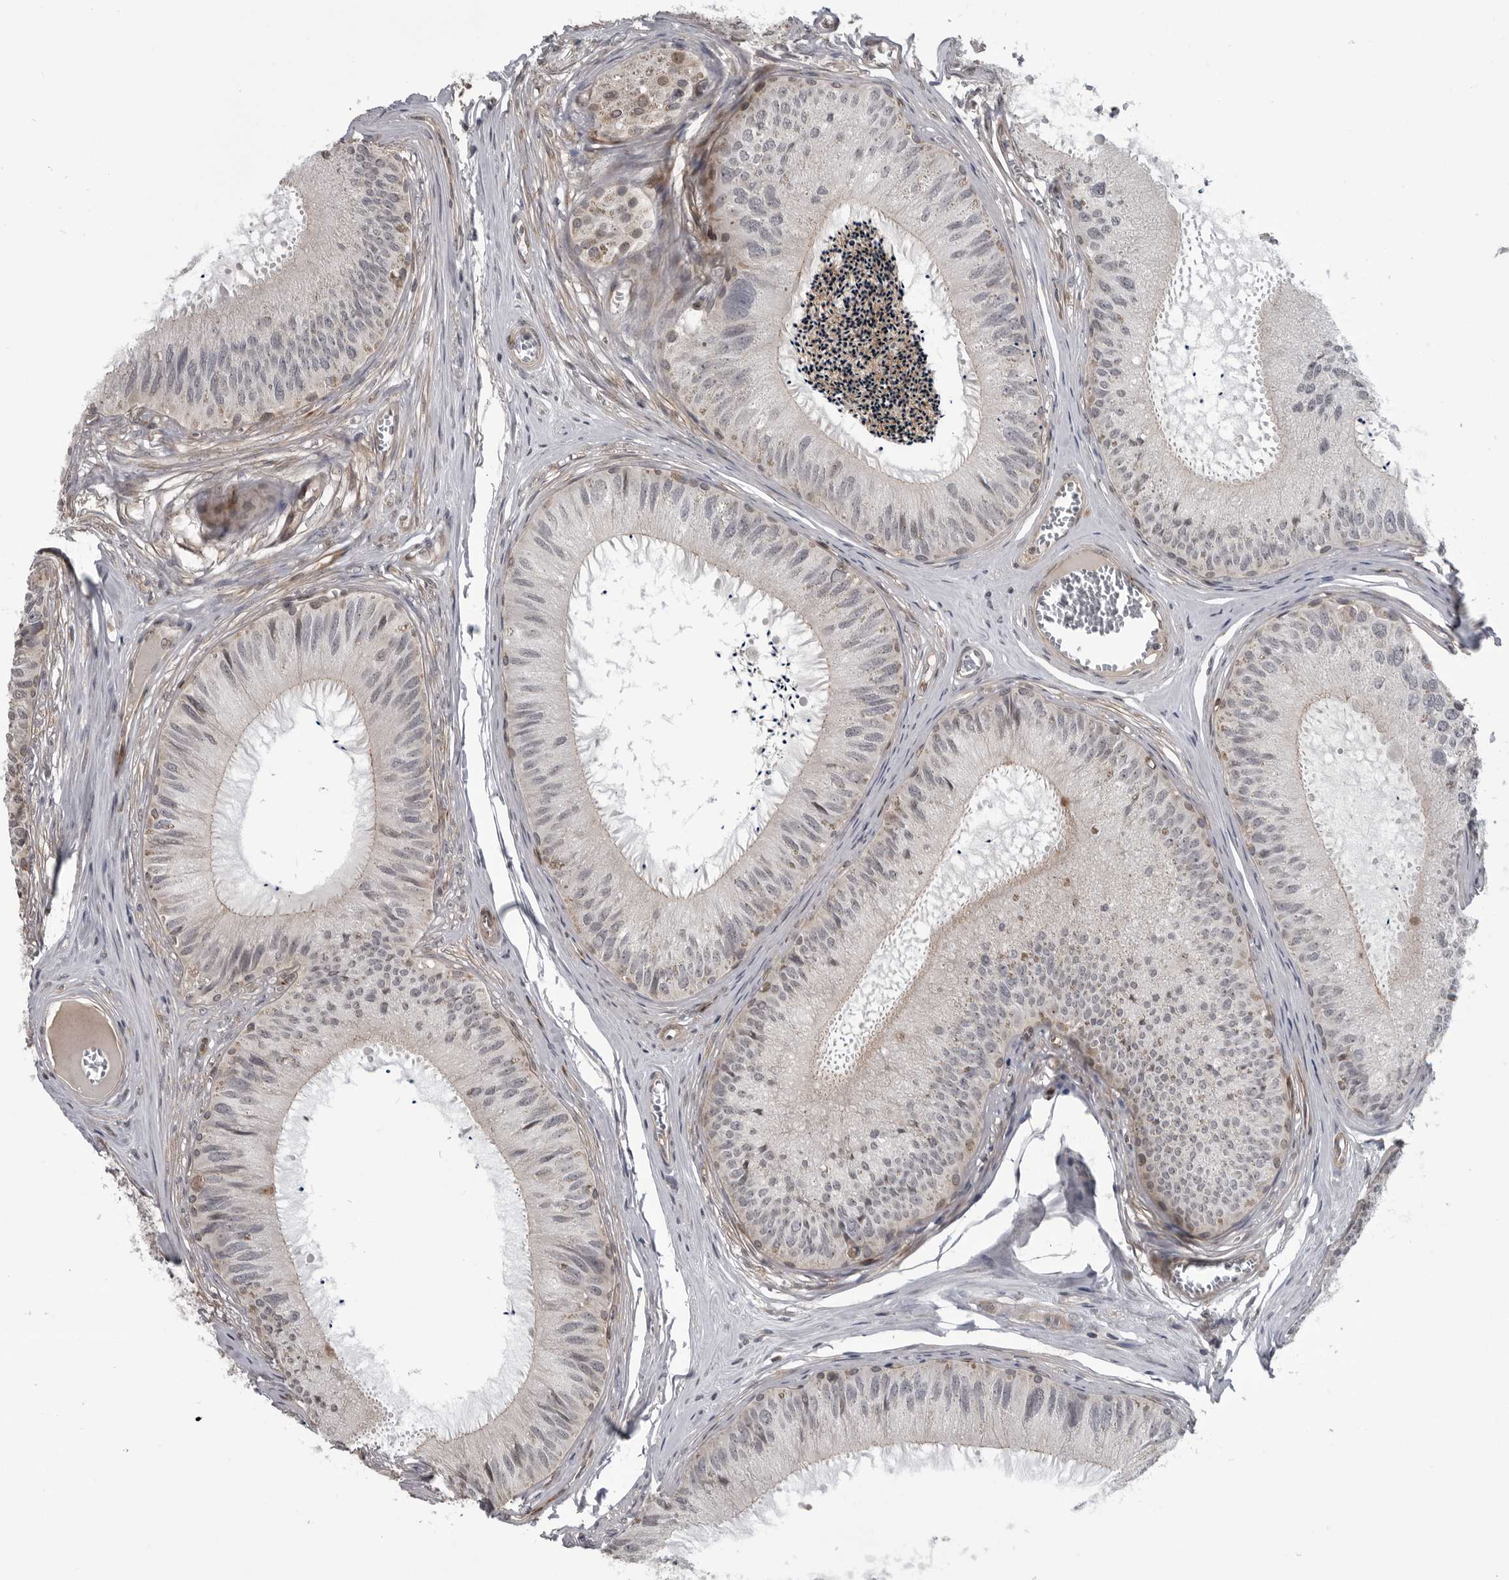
{"staining": {"intensity": "weak", "quantity": "<25%", "location": "cytoplasmic/membranous"}, "tissue": "epididymis", "cell_type": "Glandular cells", "image_type": "normal", "snomed": [{"axis": "morphology", "description": "Normal tissue, NOS"}, {"axis": "topography", "description": "Epididymis"}], "caption": "A micrograph of epididymis stained for a protein demonstrates no brown staining in glandular cells. The staining was performed using DAB to visualize the protein expression in brown, while the nuclei were stained in blue with hematoxylin (Magnification: 20x).", "gene": "FAAP100", "patient": {"sex": "male", "age": 79}}